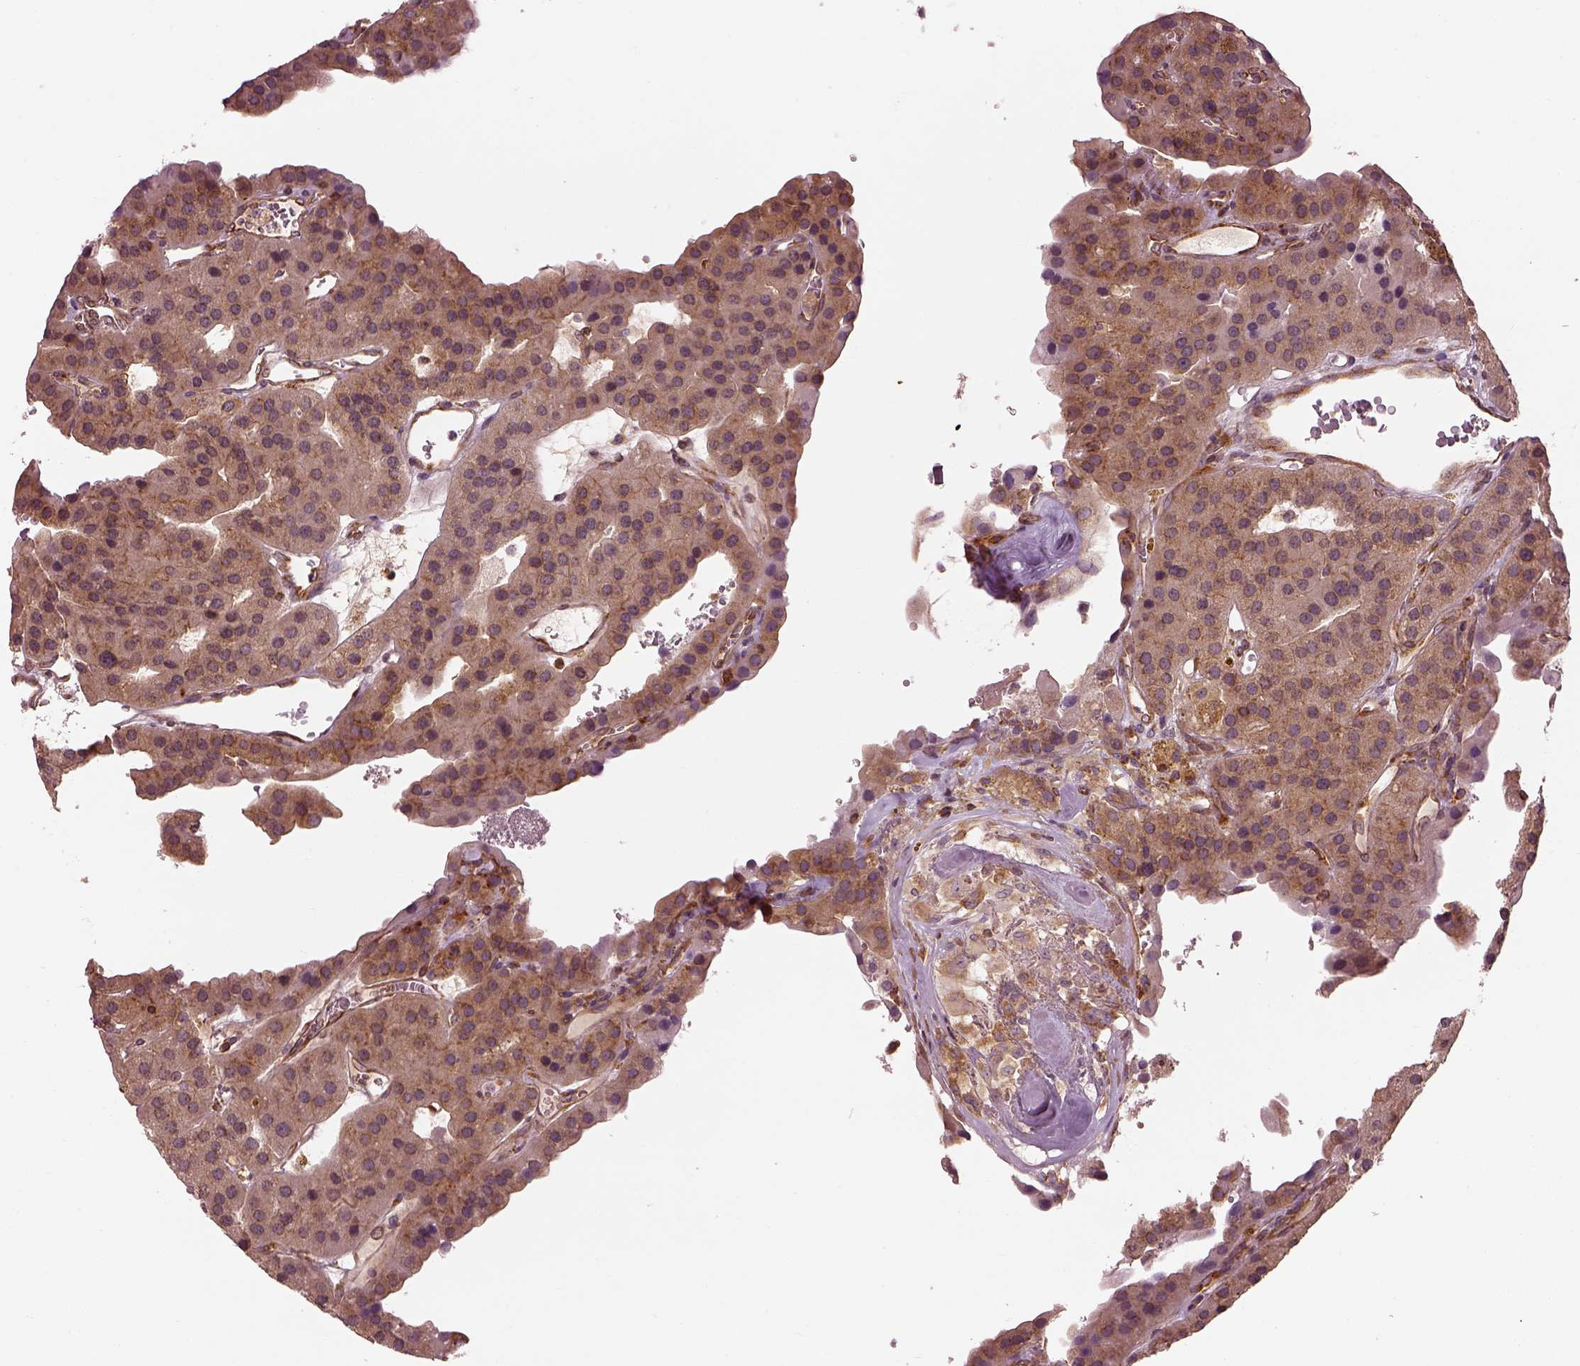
{"staining": {"intensity": "weak", "quantity": ">75%", "location": "cytoplasmic/membranous"}, "tissue": "parathyroid gland", "cell_type": "Glandular cells", "image_type": "normal", "snomed": [{"axis": "morphology", "description": "Normal tissue, NOS"}, {"axis": "morphology", "description": "Adenoma, NOS"}, {"axis": "topography", "description": "Parathyroid gland"}], "caption": "Protein staining of normal parathyroid gland reveals weak cytoplasmic/membranous positivity in about >75% of glandular cells.", "gene": "LSM14A", "patient": {"sex": "female", "age": 86}}